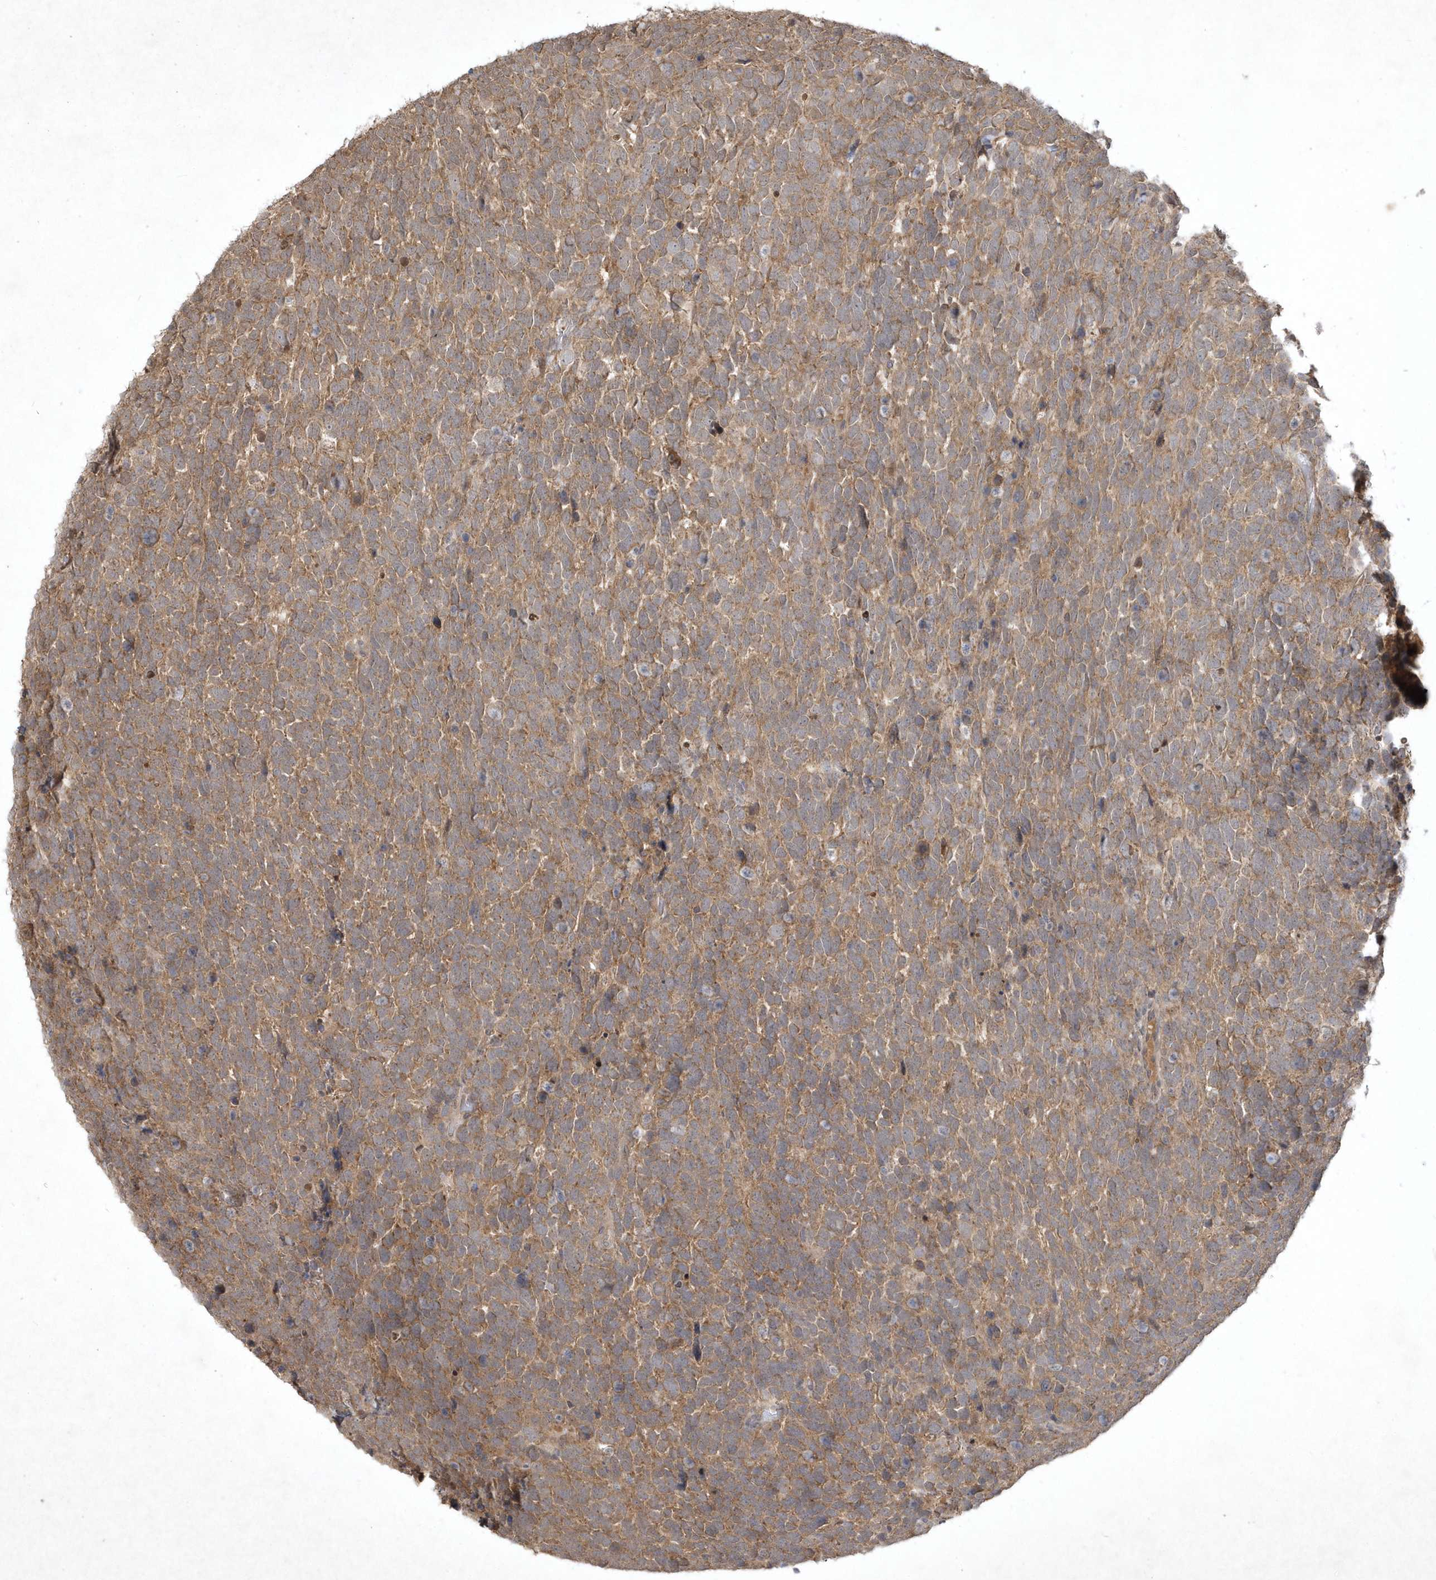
{"staining": {"intensity": "moderate", "quantity": ">75%", "location": "cytoplasmic/membranous"}, "tissue": "urothelial cancer", "cell_type": "Tumor cells", "image_type": "cancer", "snomed": [{"axis": "morphology", "description": "Urothelial carcinoma, High grade"}, {"axis": "topography", "description": "Urinary bladder"}], "caption": "Protein positivity by immunohistochemistry displays moderate cytoplasmic/membranous expression in approximately >75% of tumor cells in urothelial cancer.", "gene": "AKR7A2", "patient": {"sex": "female", "age": 82}}